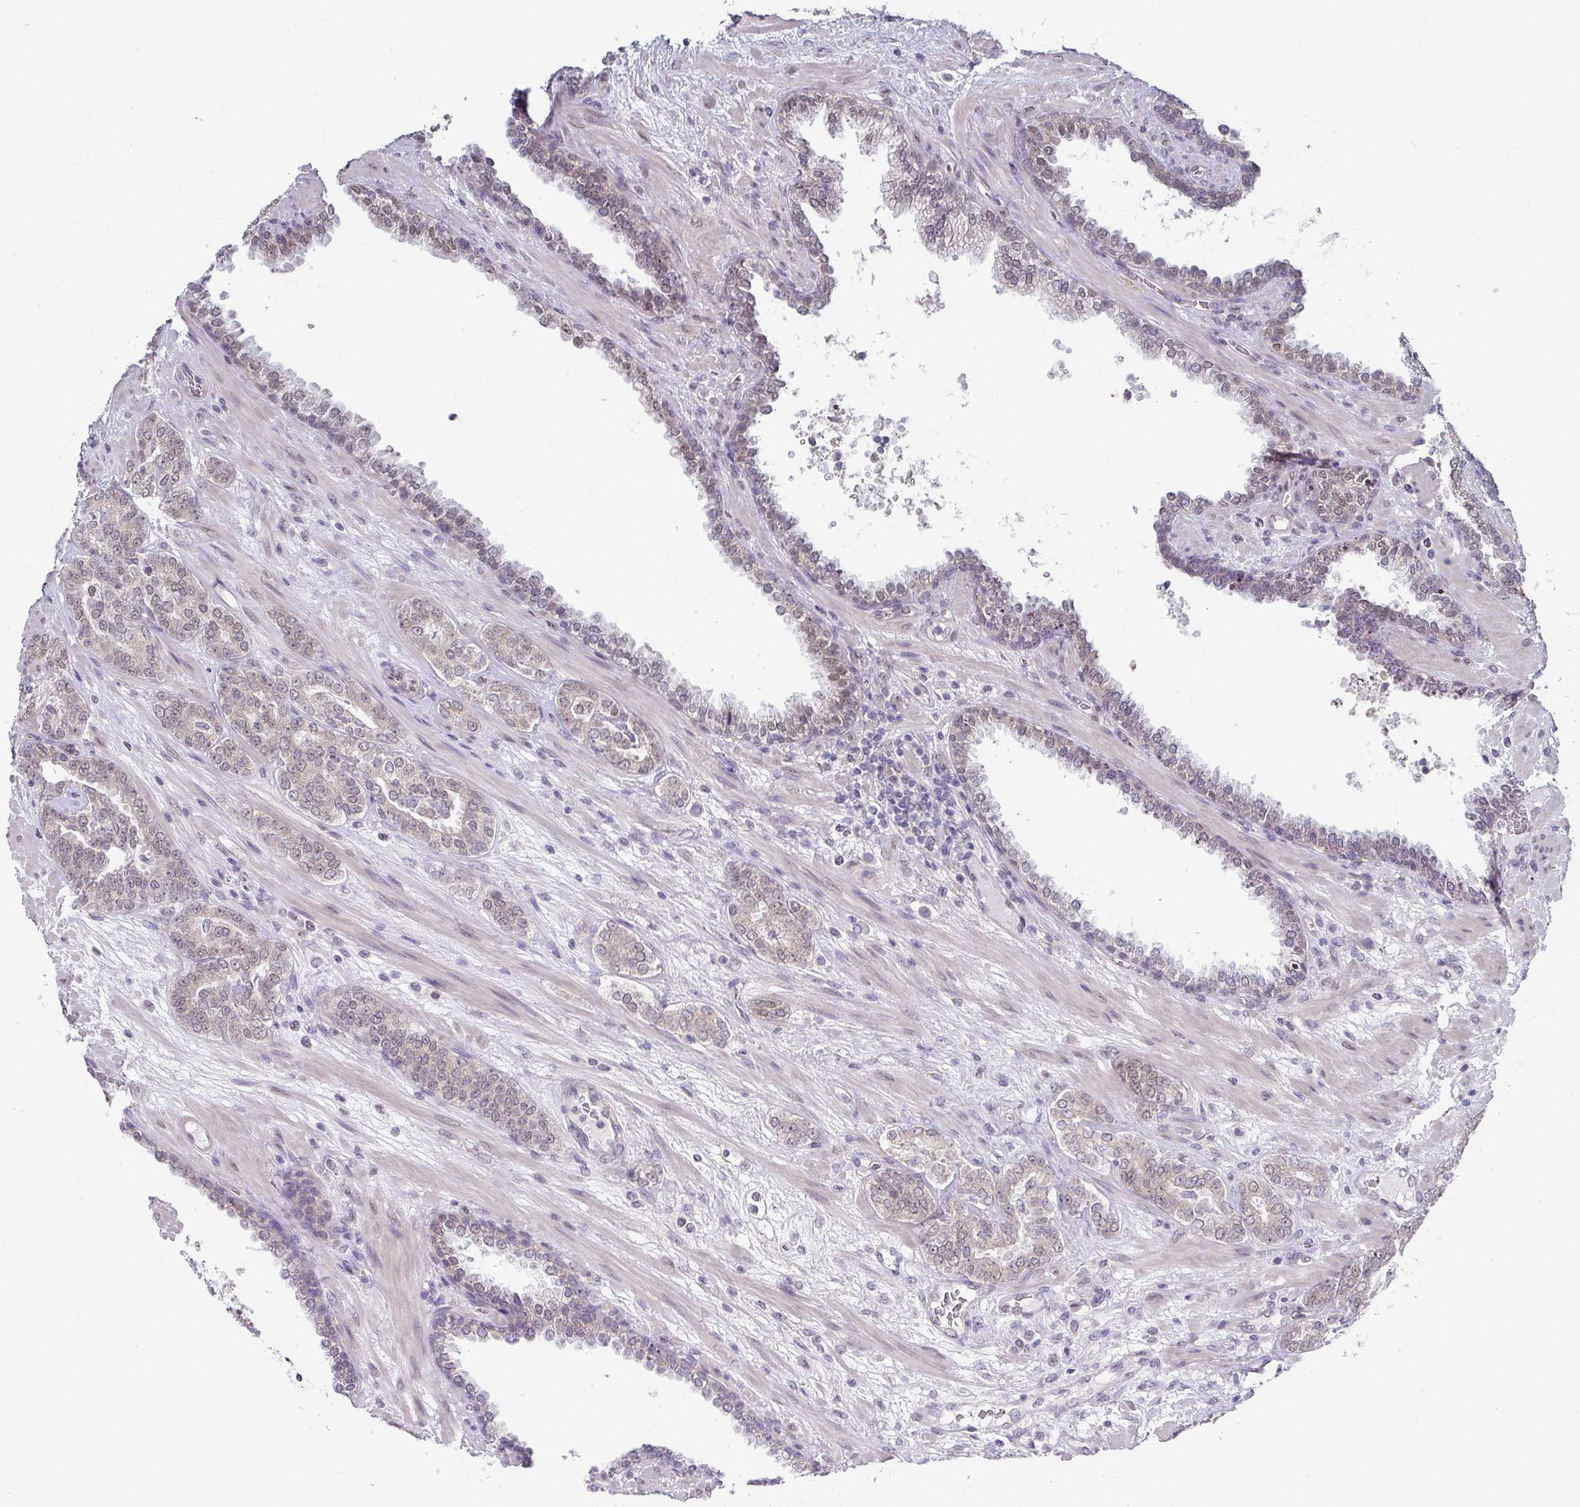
{"staining": {"intensity": "weak", "quantity": ">75%", "location": "nuclear"}, "tissue": "prostate cancer", "cell_type": "Tumor cells", "image_type": "cancer", "snomed": [{"axis": "morphology", "description": "Adenocarcinoma, High grade"}, {"axis": "topography", "description": "Prostate"}], "caption": "A high-resolution histopathology image shows IHC staining of prostate cancer (high-grade adenocarcinoma), which reveals weak nuclear expression in approximately >75% of tumor cells.", "gene": "TMED5", "patient": {"sex": "male", "age": 71}}